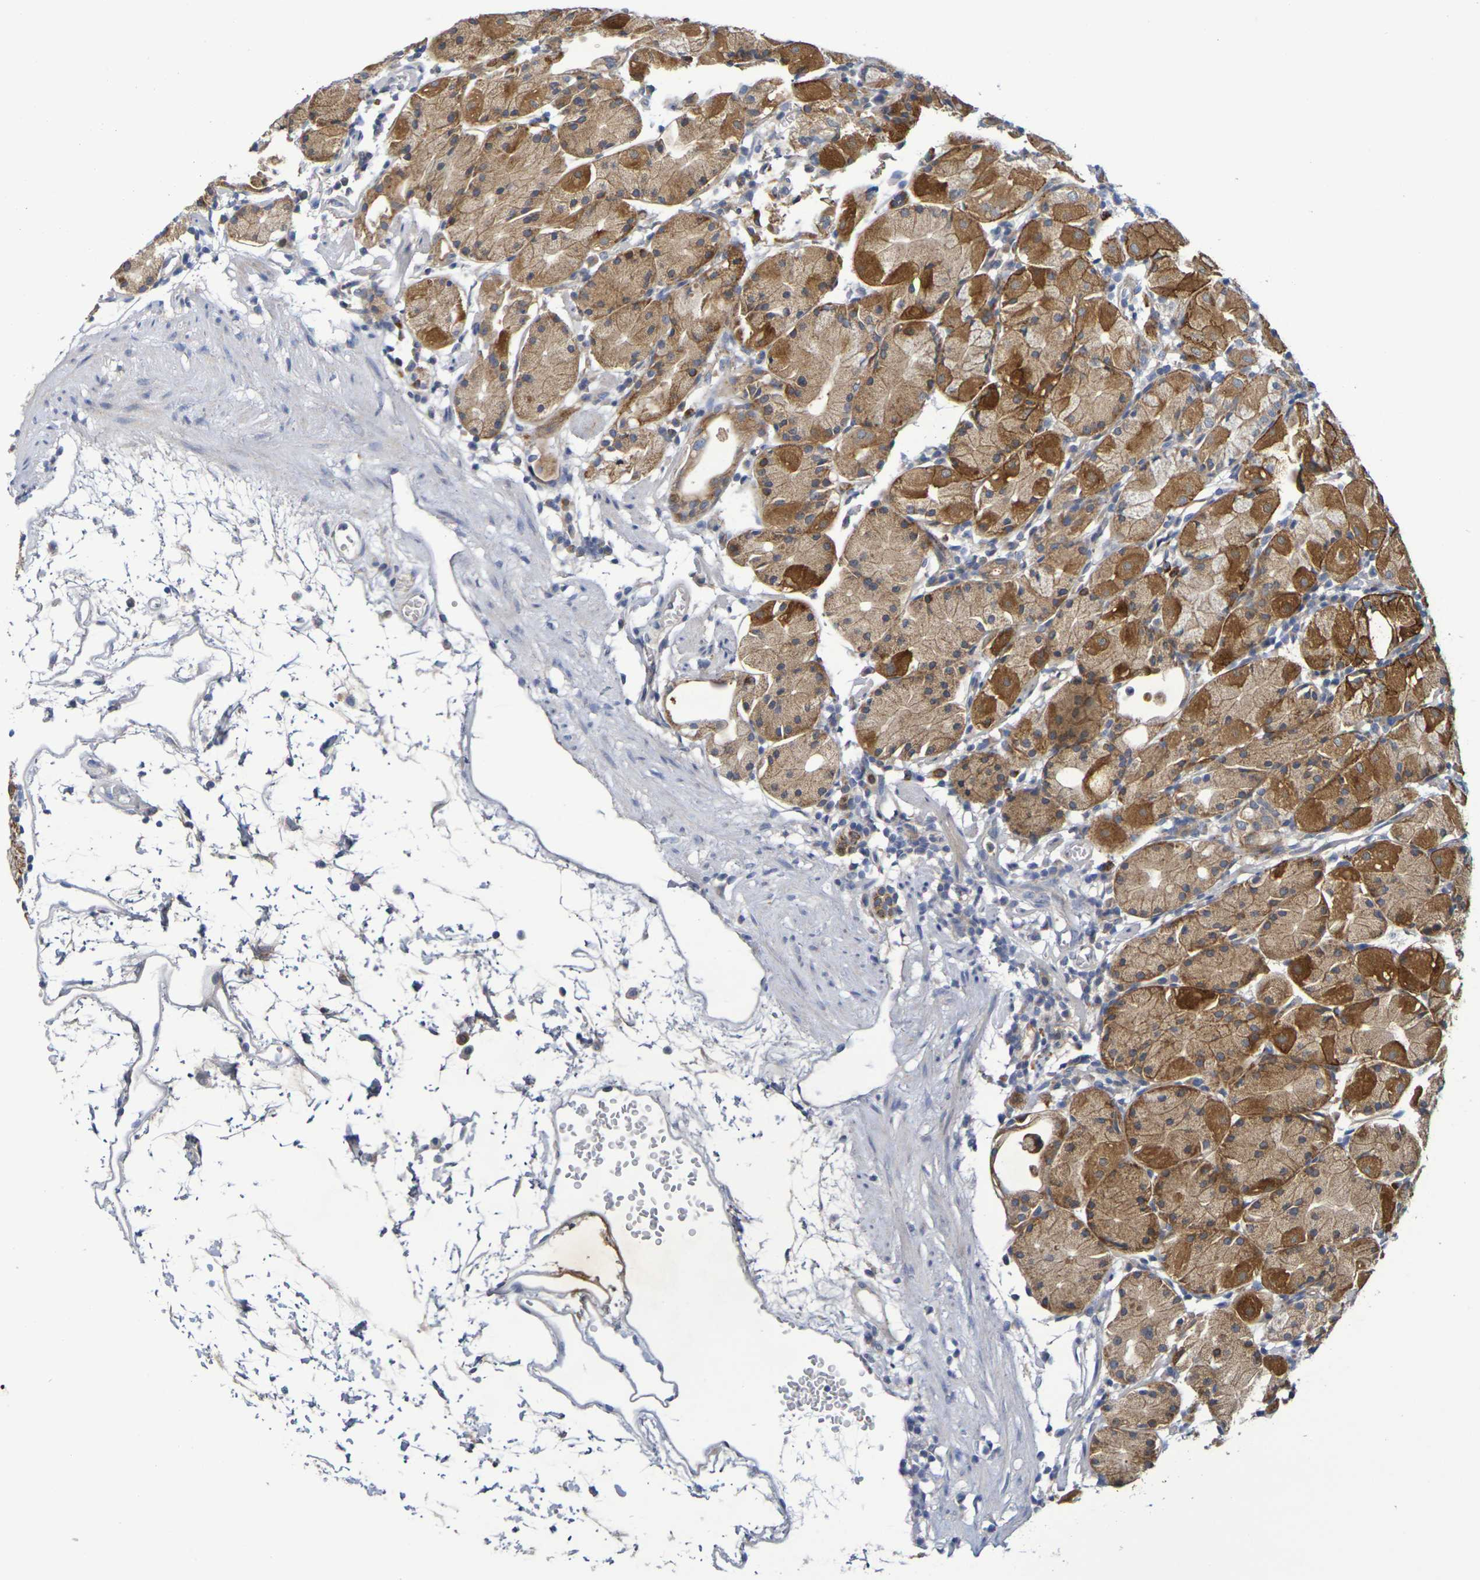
{"staining": {"intensity": "strong", "quantity": ">75%", "location": "cytoplasmic/membranous"}, "tissue": "stomach", "cell_type": "Glandular cells", "image_type": "normal", "snomed": [{"axis": "morphology", "description": "Normal tissue, NOS"}, {"axis": "topography", "description": "Stomach"}, {"axis": "topography", "description": "Stomach, lower"}], "caption": "Protein expression analysis of normal human stomach reveals strong cytoplasmic/membranous expression in about >75% of glandular cells. The staining is performed using DAB (3,3'-diaminobenzidine) brown chromogen to label protein expression. The nuclei are counter-stained blue using hematoxylin.", "gene": "SDC4", "patient": {"sex": "female", "age": 75}}